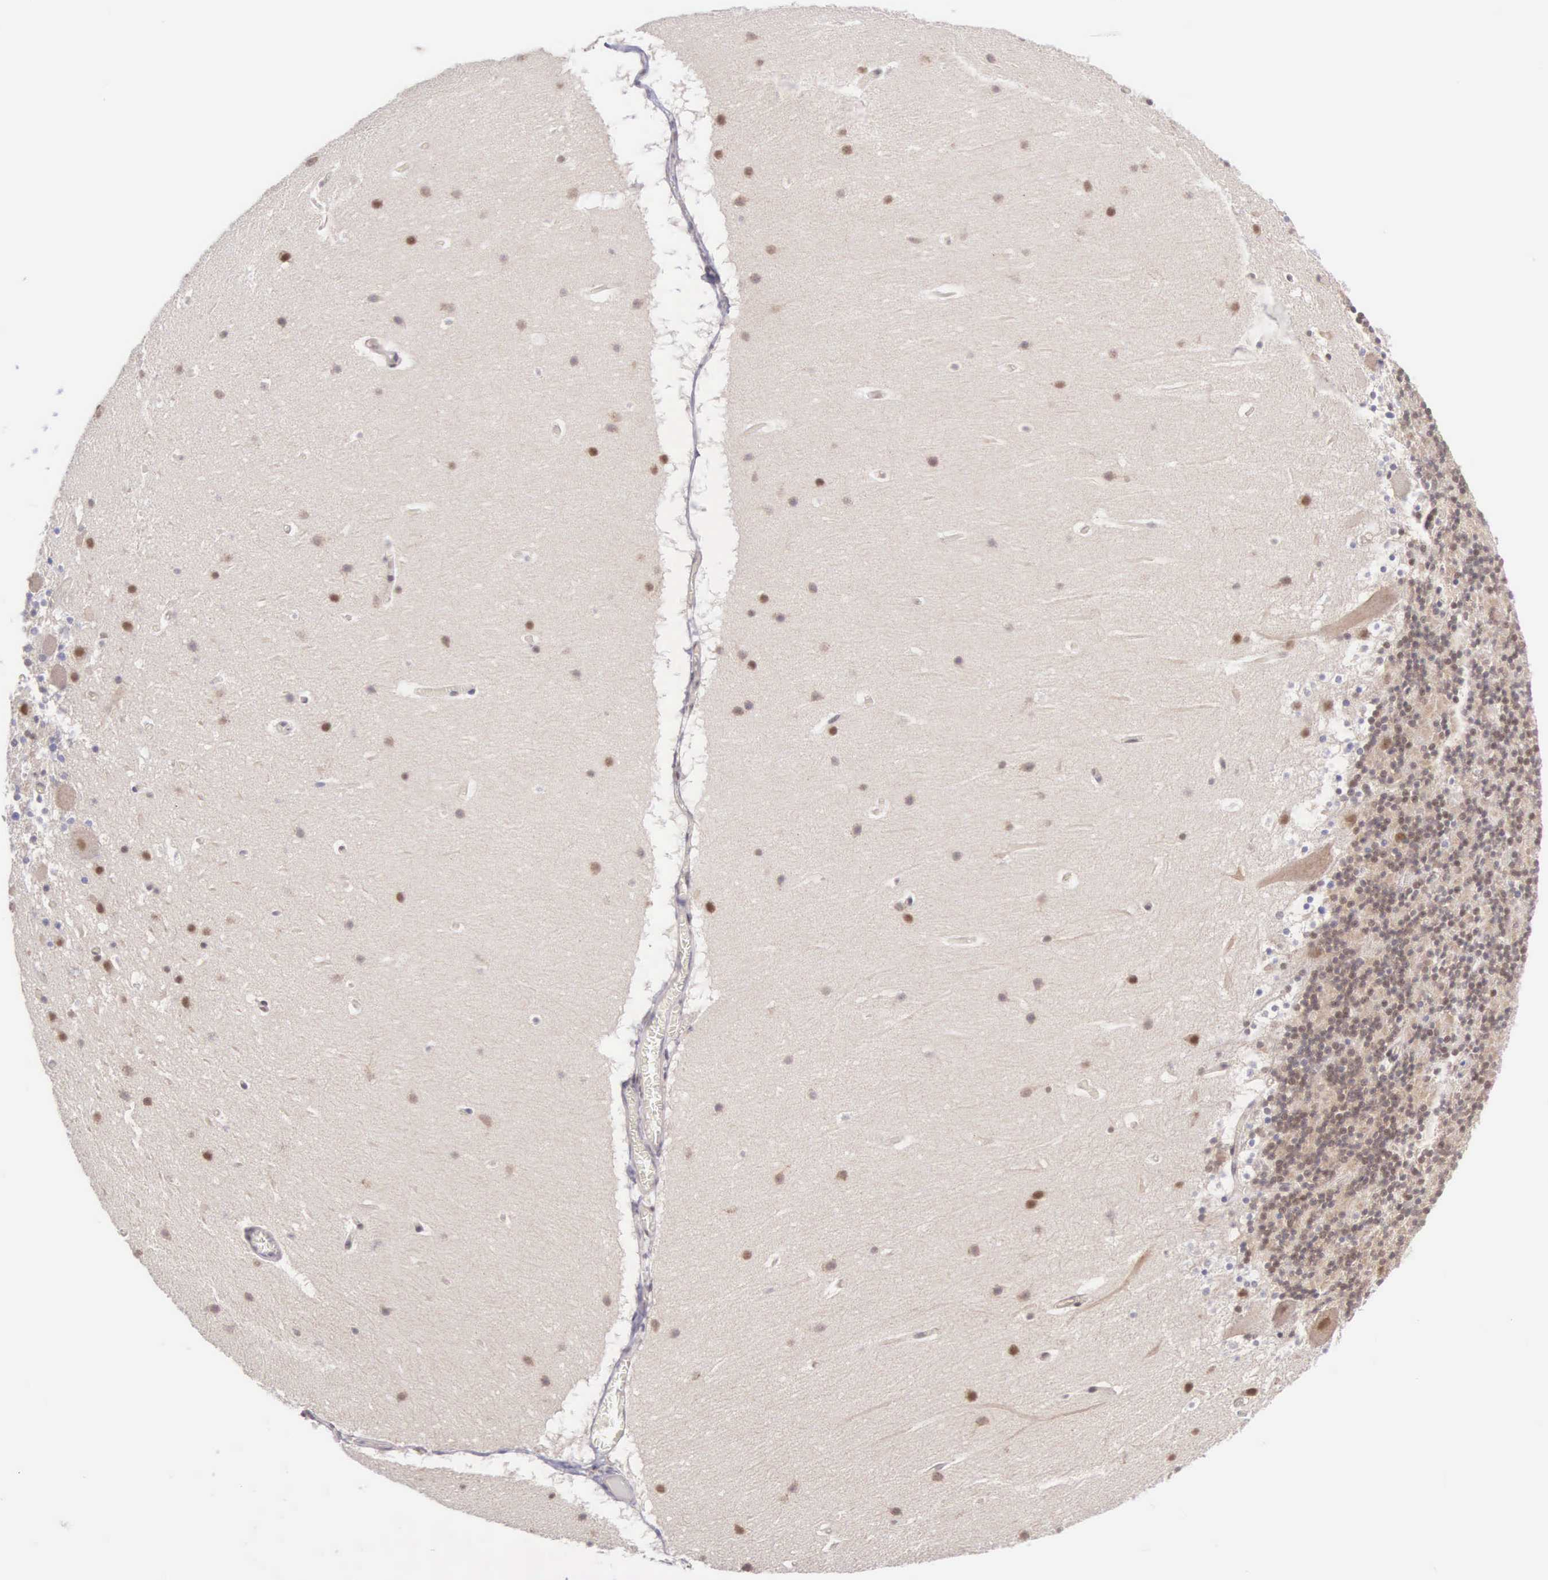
{"staining": {"intensity": "weak", "quantity": ">75%", "location": "cytoplasmic/membranous,nuclear"}, "tissue": "cerebellum", "cell_type": "Cells in granular layer", "image_type": "normal", "snomed": [{"axis": "morphology", "description": "Normal tissue, NOS"}, {"axis": "topography", "description": "Cerebellum"}], "caption": "Cells in granular layer show weak cytoplasmic/membranous,nuclear expression in about >75% of cells in normal cerebellum. (DAB IHC with brightfield microscopy, high magnification).", "gene": "CCDC117", "patient": {"sex": "male", "age": 45}}